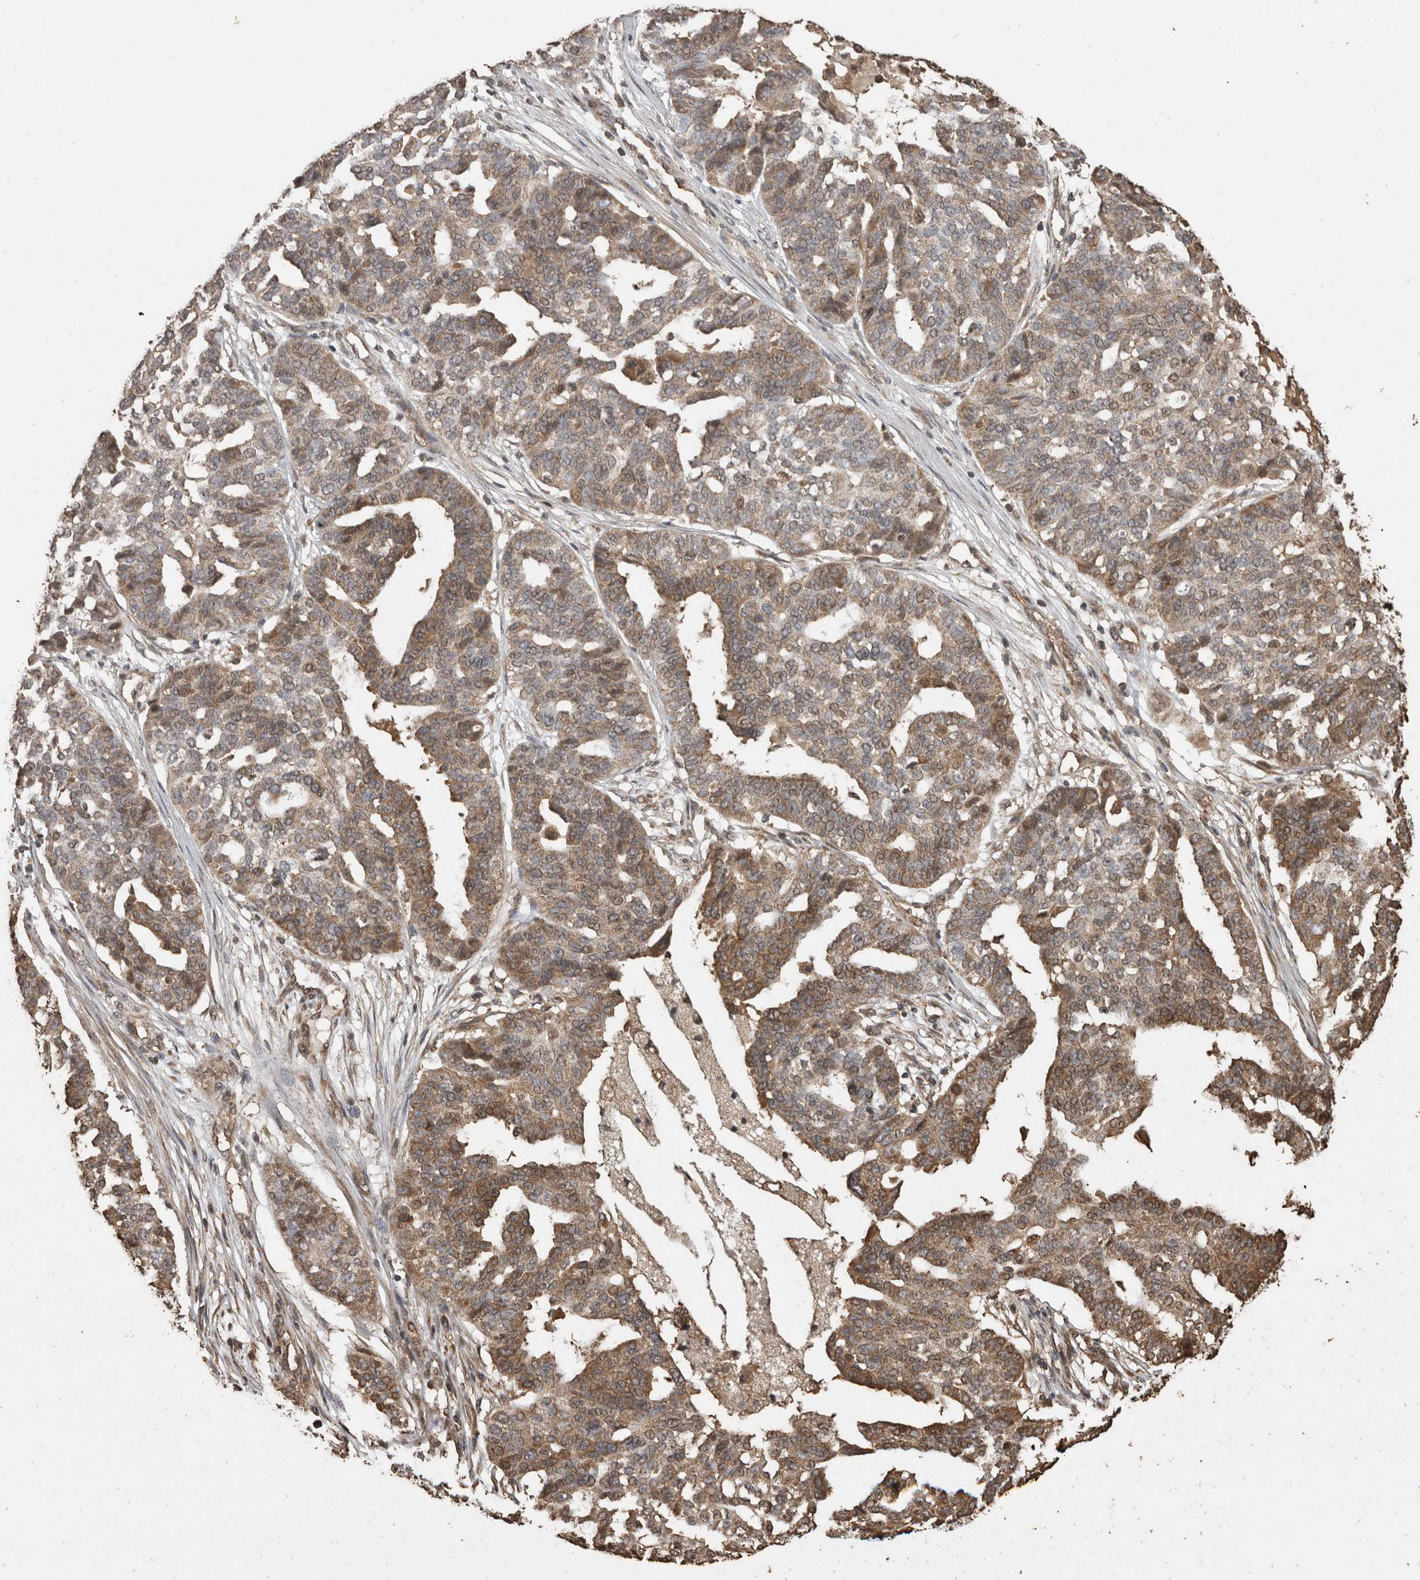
{"staining": {"intensity": "moderate", "quantity": ">75%", "location": "cytoplasmic/membranous"}, "tissue": "ovarian cancer", "cell_type": "Tumor cells", "image_type": "cancer", "snomed": [{"axis": "morphology", "description": "Cystadenocarcinoma, serous, NOS"}, {"axis": "topography", "description": "Ovary"}], "caption": "The micrograph shows immunohistochemical staining of ovarian serous cystadenocarcinoma. There is moderate cytoplasmic/membranous staining is seen in about >75% of tumor cells. (DAB IHC, brown staining for protein, blue staining for nuclei).", "gene": "PINK1", "patient": {"sex": "female", "age": 59}}